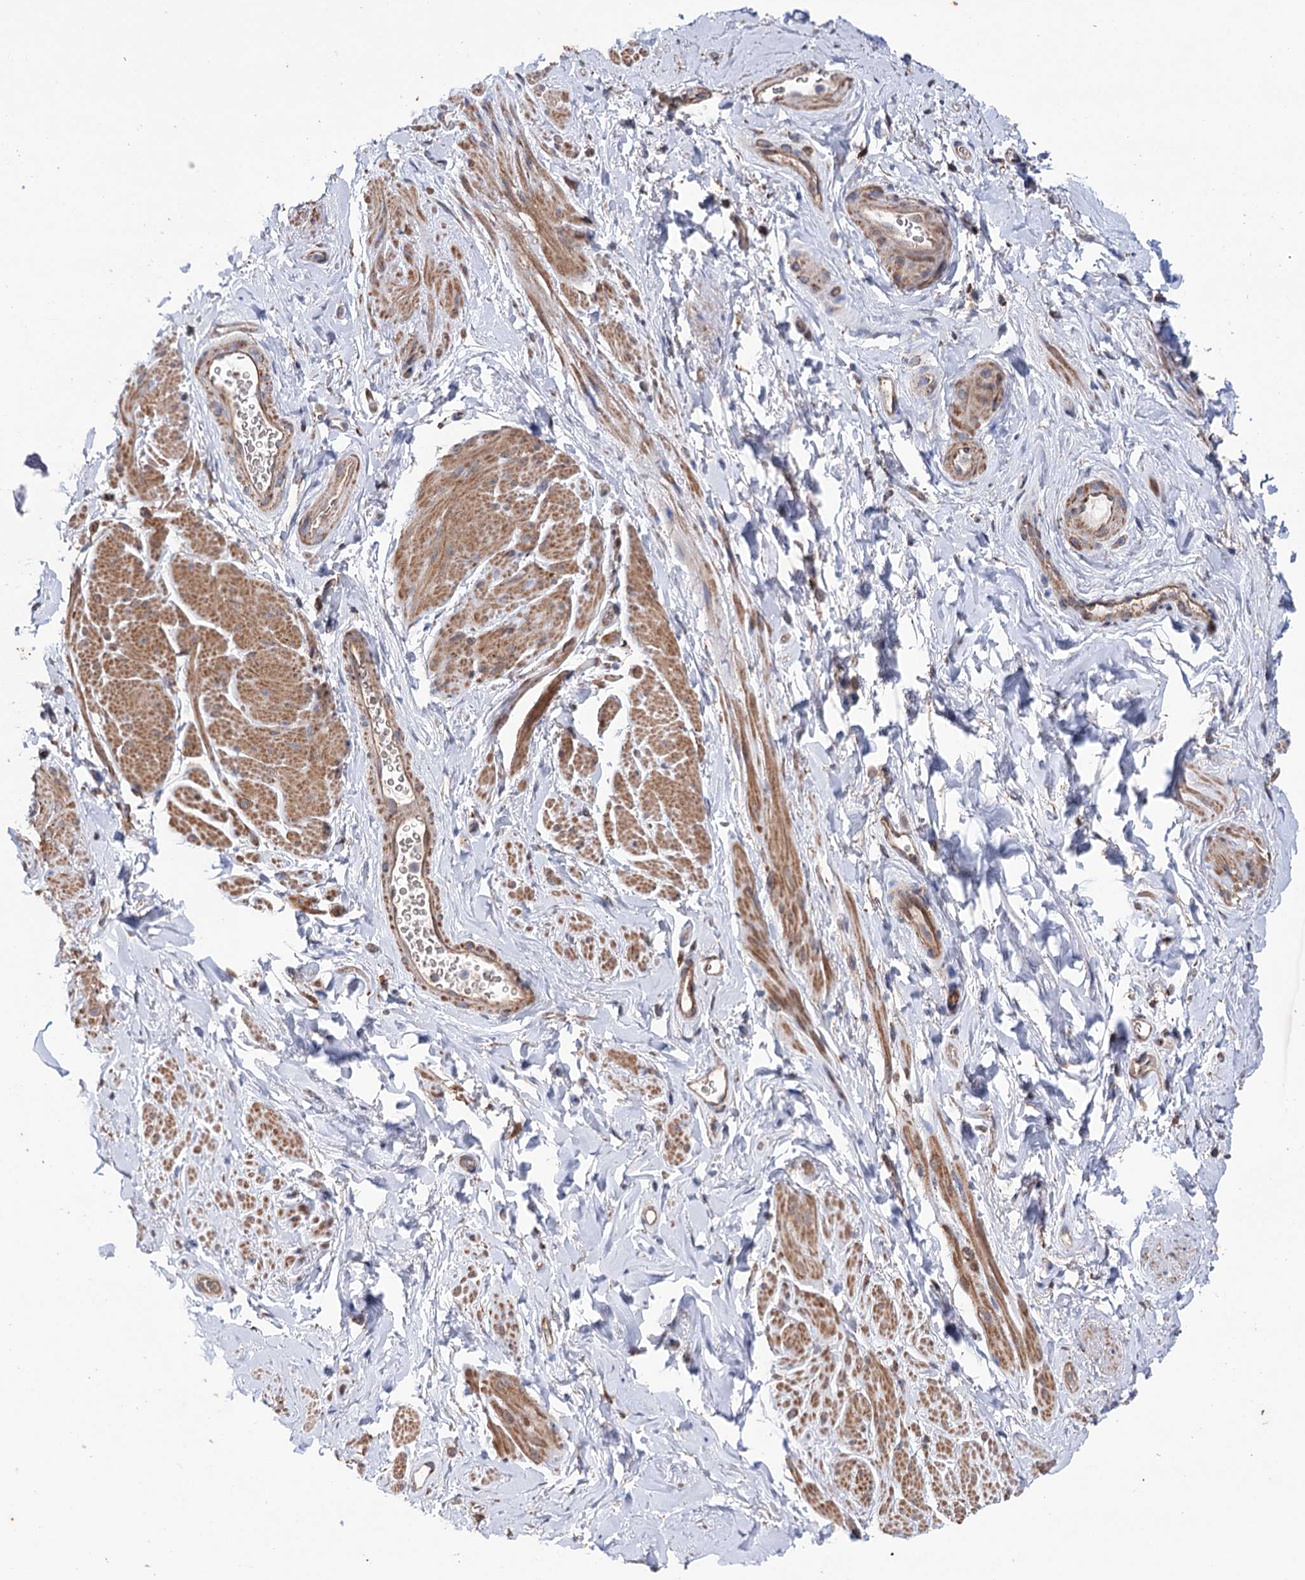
{"staining": {"intensity": "moderate", "quantity": "25%-75%", "location": "cytoplasmic/membranous"}, "tissue": "smooth muscle", "cell_type": "Smooth muscle cells", "image_type": "normal", "snomed": [{"axis": "morphology", "description": "Normal tissue, NOS"}, {"axis": "topography", "description": "Smooth muscle"}, {"axis": "topography", "description": "Peripheral nerve tissue"}], "caption": "IHC histopathology image of unremarkable human smooth muscle stained for a protein (brown), which displays medium levels of moderate cytoplasmic/membranous positivity in about 25%-75% of smooth muscle cells.", "gene": "SUCLA2", "patient": {"sex": "male", "age": 69}}